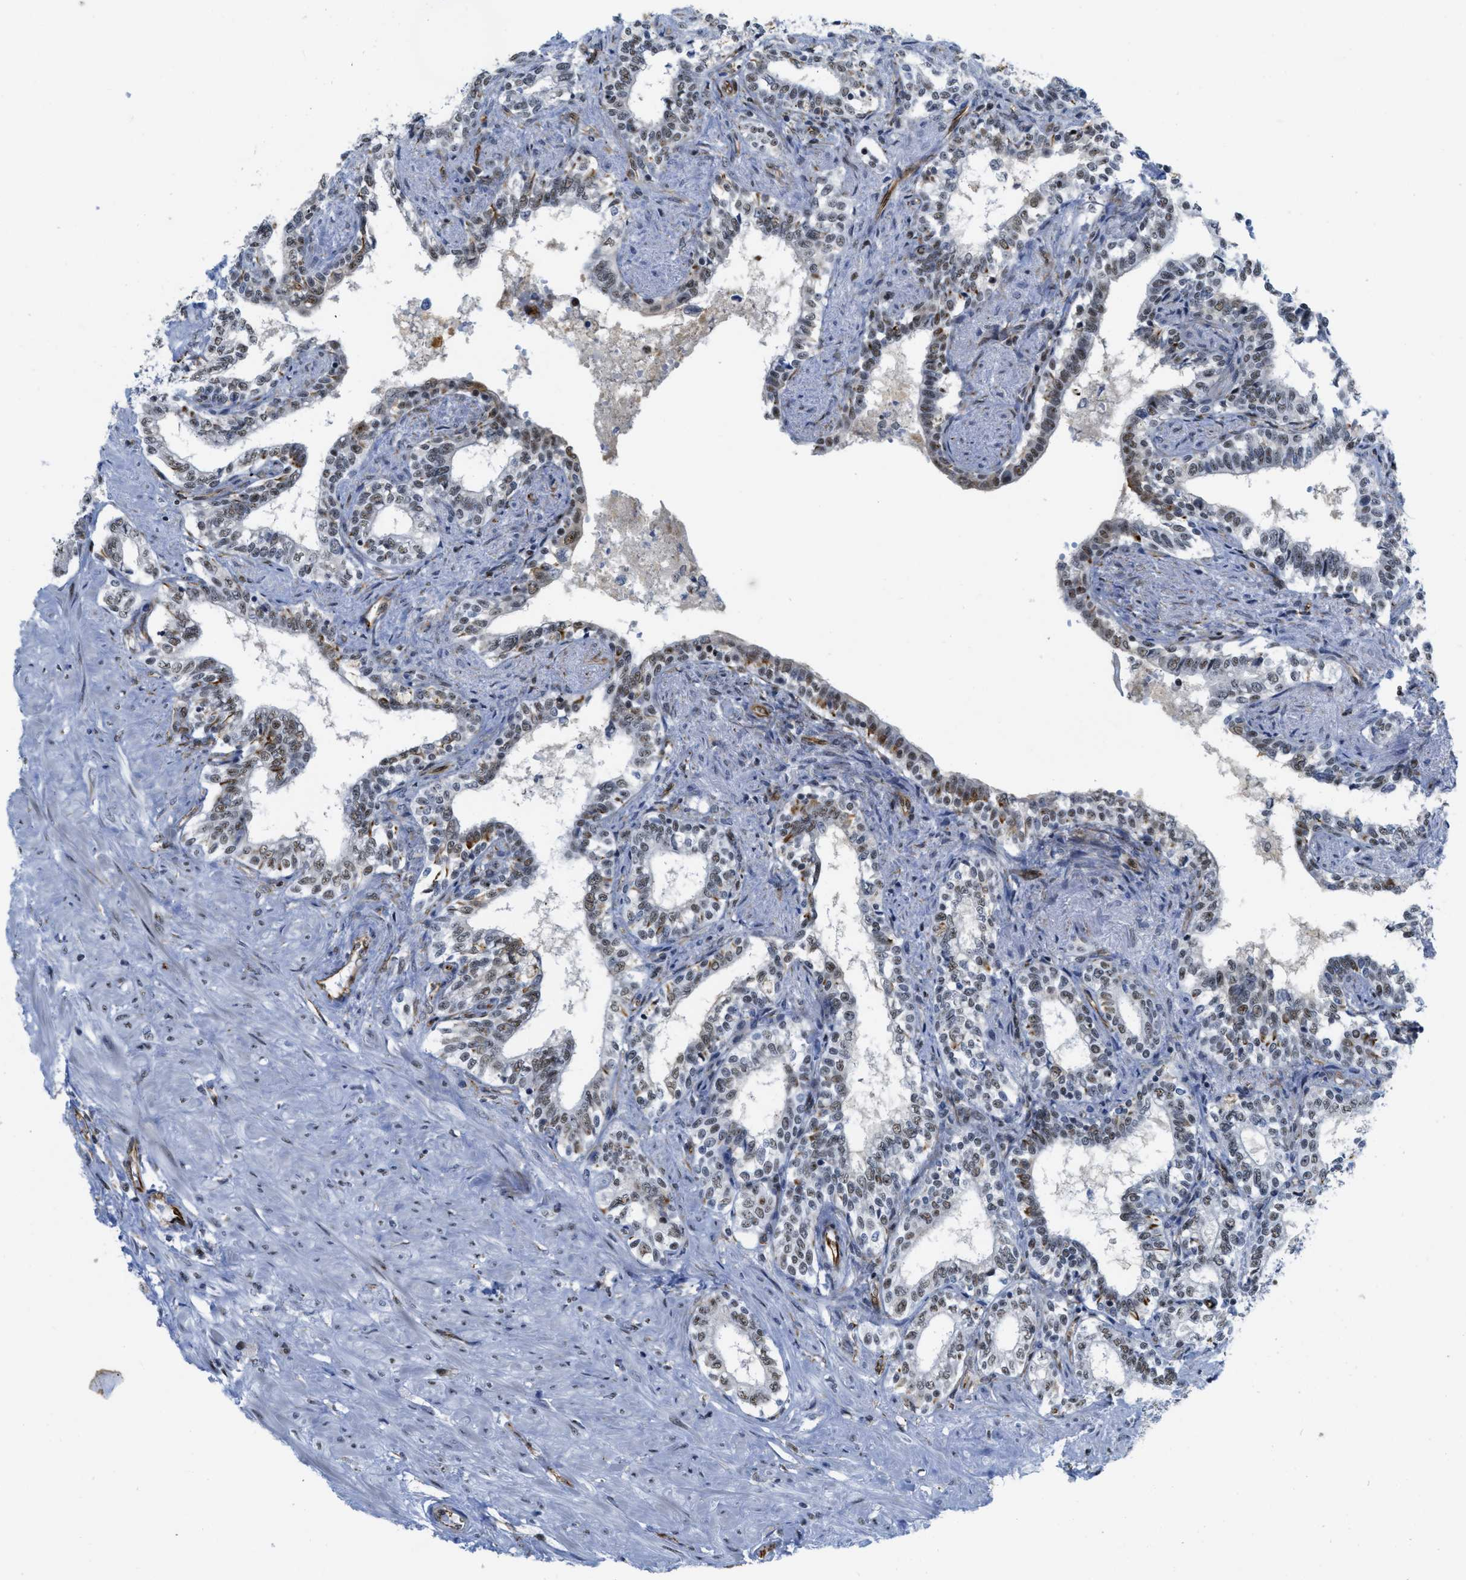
{"staining": {"intensity": "weak", "quantity": "25%-75%", "location": "nuclear"}, "tissue": "seminal vesicle", "cell_type": "Glandular cells", "image_type": "normal", "snomed": [{"axis": "morphology", "description": "Normal tissue, NOS"}, {"axis": "morphology", "description": "Adenocarcinoma, High grade"}, {"axis": "topography", "description": "Prostate"}, {"axis": "topography", "description": "Seminal veicle"}], "caption": "High-power microscopy captured an immunohistochemistry (IHC) histopathology image of benign seminal vesicle, revealing weak nuclear positivity in approximately 25%-75% of glandular cells.", "gene": "LRRC8B", "patient": {"sex": "male", "age": 55}}